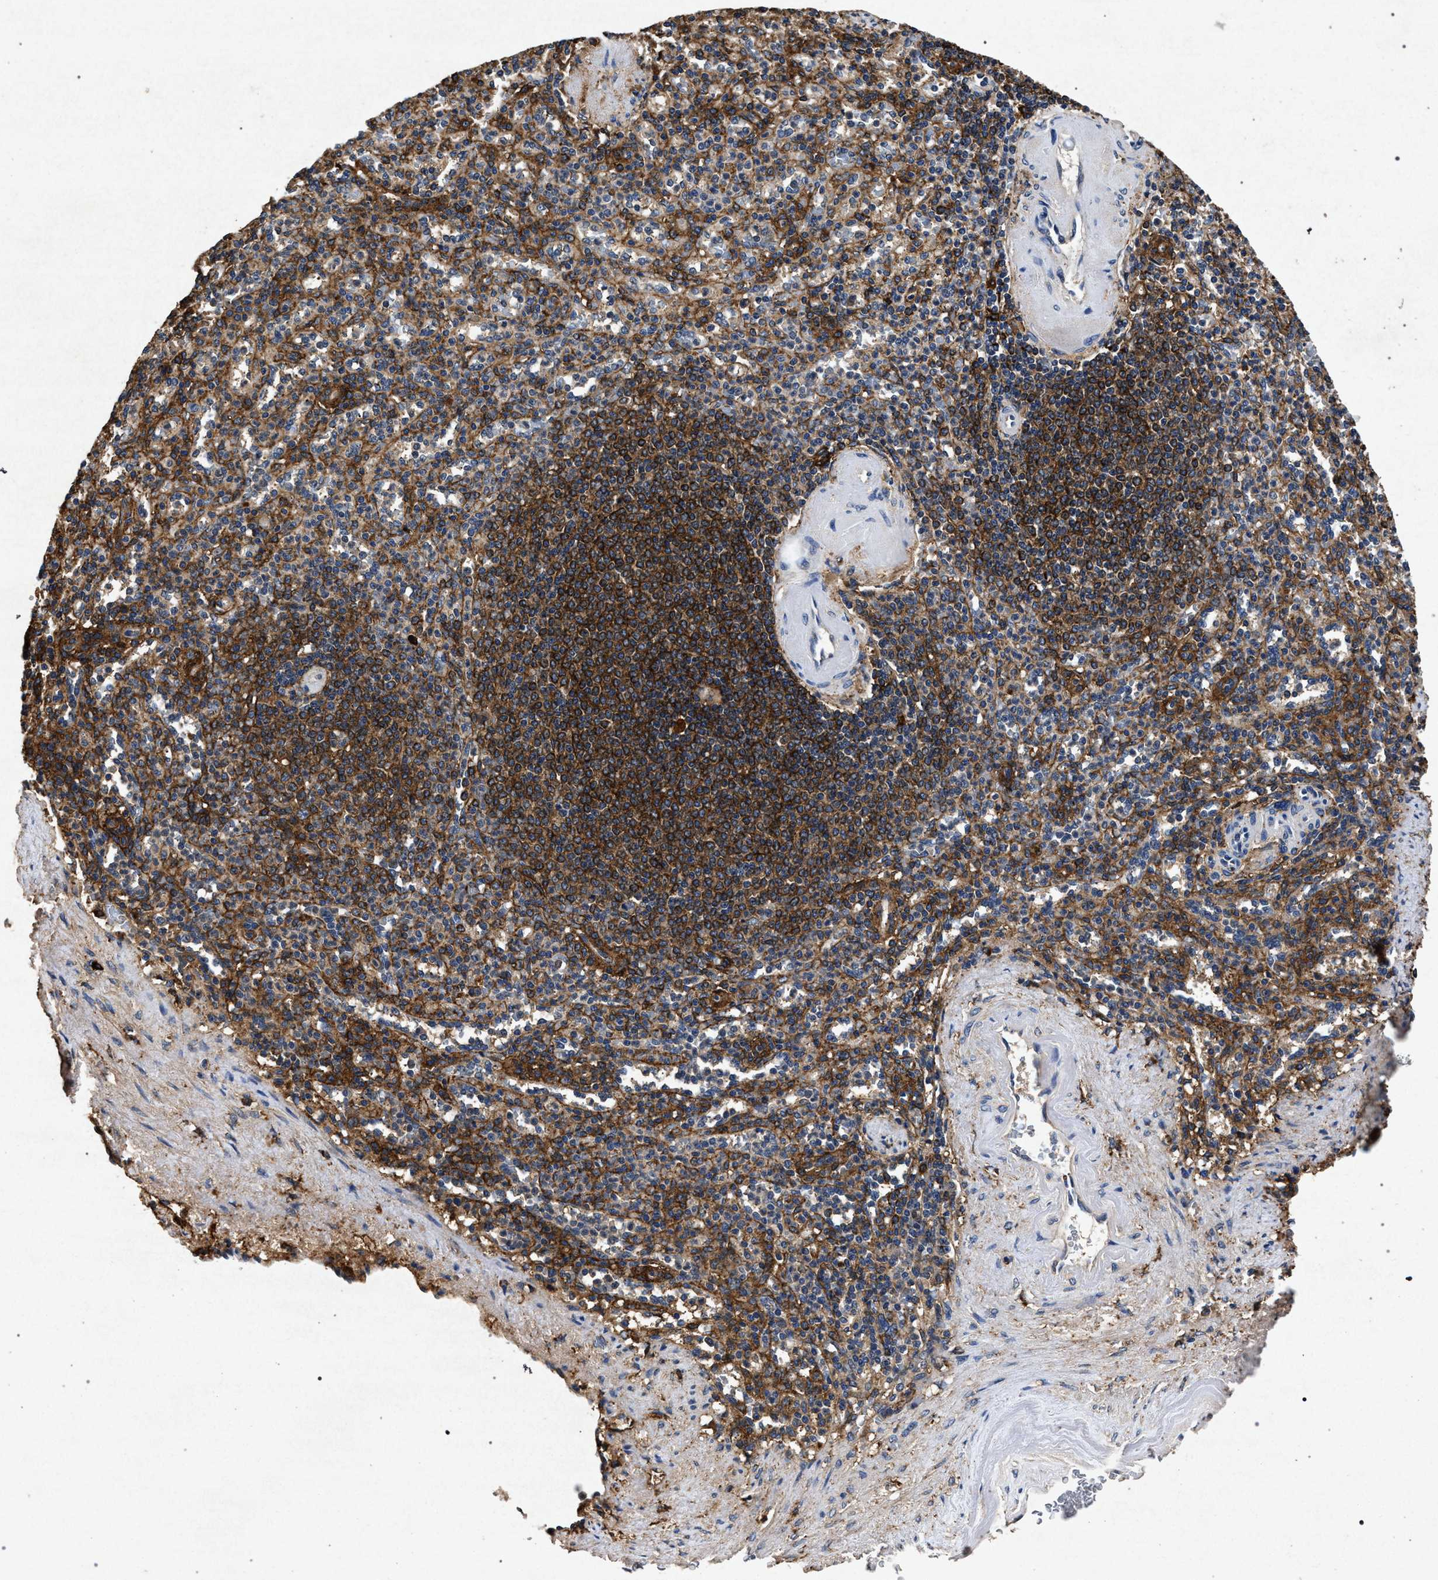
{"staining": {"intensity": "moderate", "quantity": "<25%", "location": "cytoplasmic/membranous"}, "tissue": "spleen", "cell_type": "Cells in red pulp", "image_type": "normal", "snomed": [{"axis": "morphology", "description": "Normal tissue, NOS"}, {"axis": "topography", "description": "Spleen"}], "caption": "Immunohistochemical staining of normal human spleen demonstrates <25% levels of moderate cytoplasmic/membranous protein staining in approximately <25% of cells in red pulp.", "gene": "MARCKS", "patient": {"sex": "female", "age": 74}}